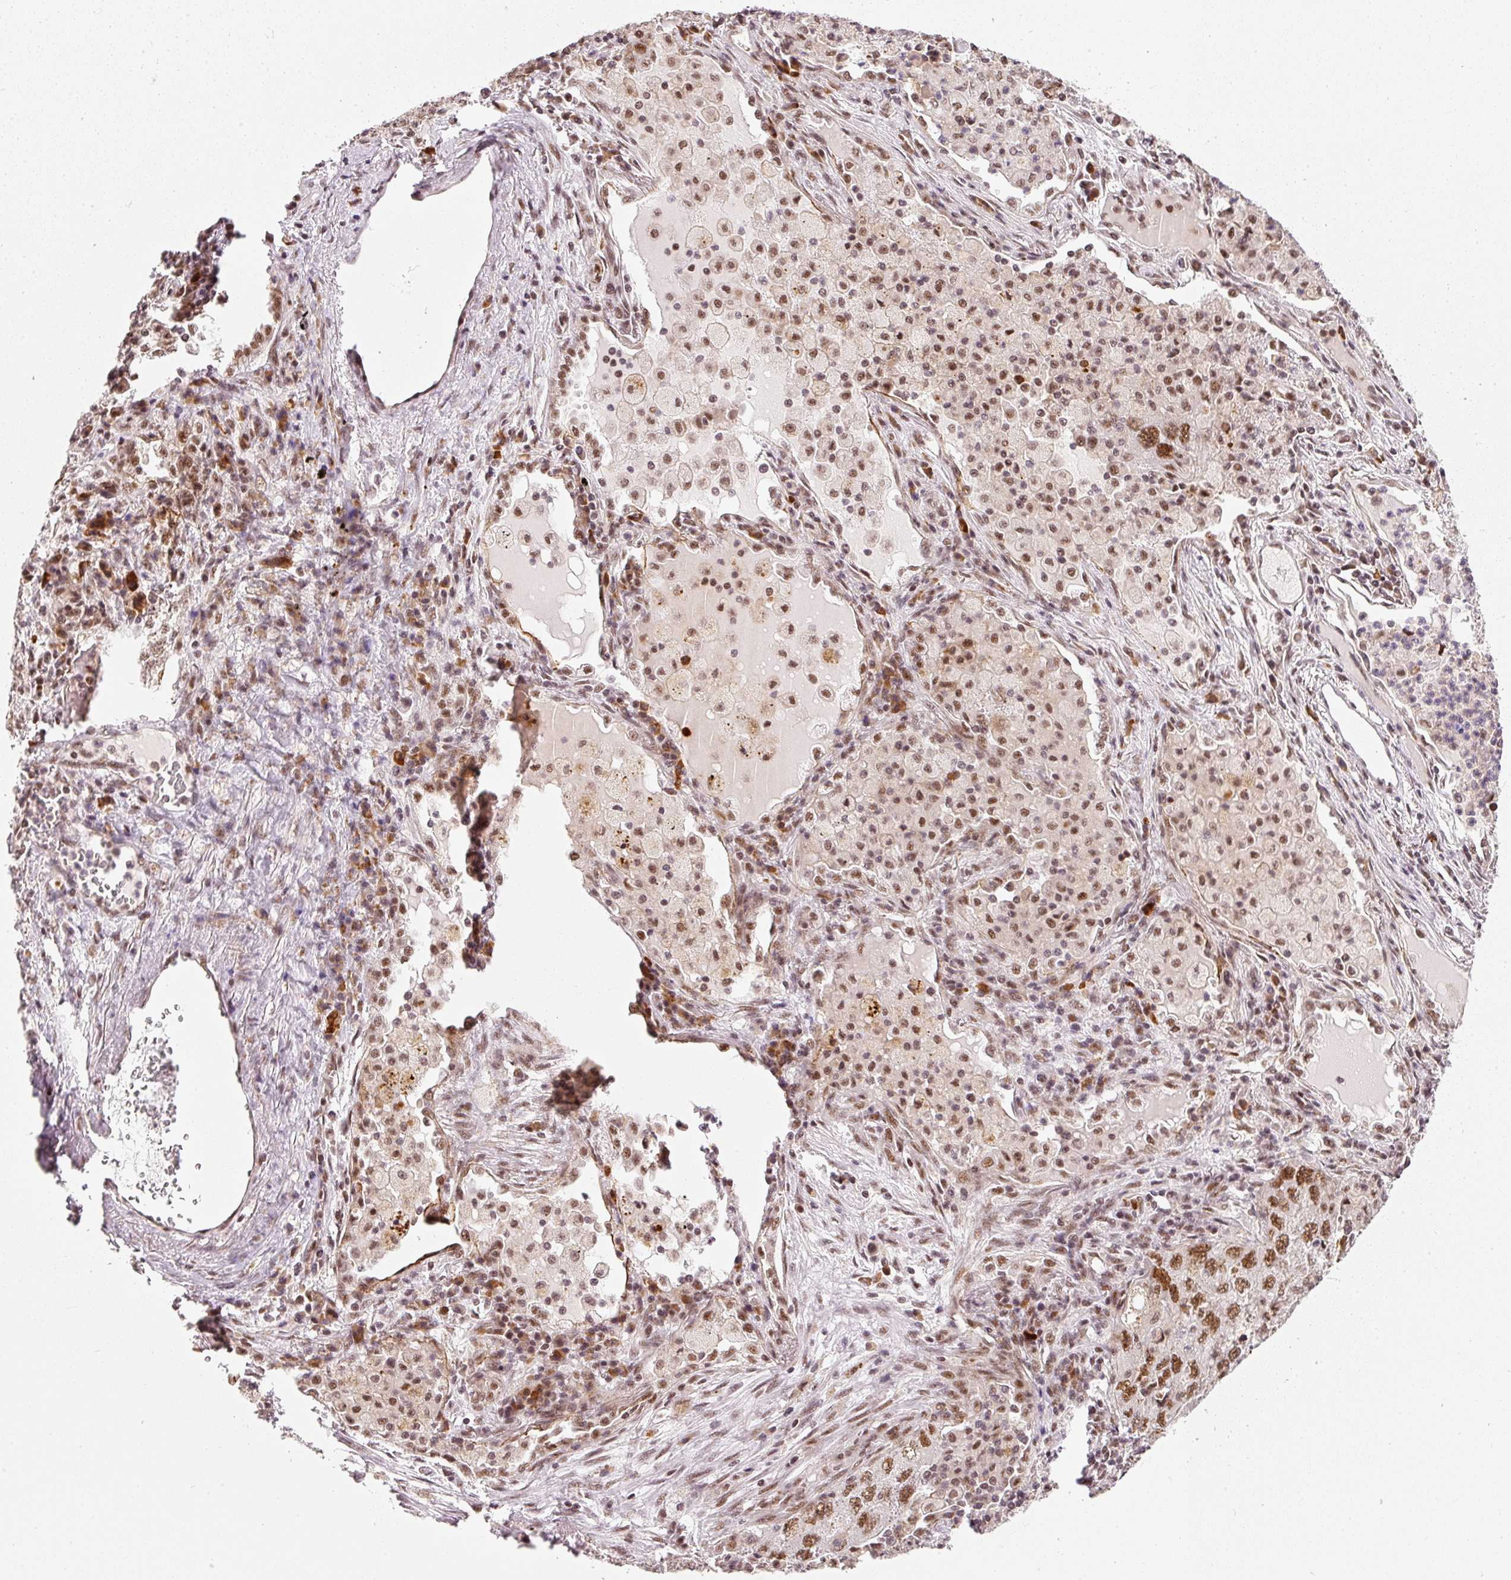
{"staining": {"intensity": "moderate", "quantity": ">75%", "location": "nuclear"}, "tissue": "lung cancer", "cell_type": "Tumor cells", "image_type": "cancer", "snomed": [{"axis": "morphology", "description": "Adenocarcinoma, NOS"}, {"axis": "topography", "description": "Lung"}], "caption": "Protein staining of lung adenocarcinoma tissue exhibits moderate nuclear positivity in approximately >75% of tumor cells.", "gene": "THOC6", "patient": {"sex": "female", "age": 57}}